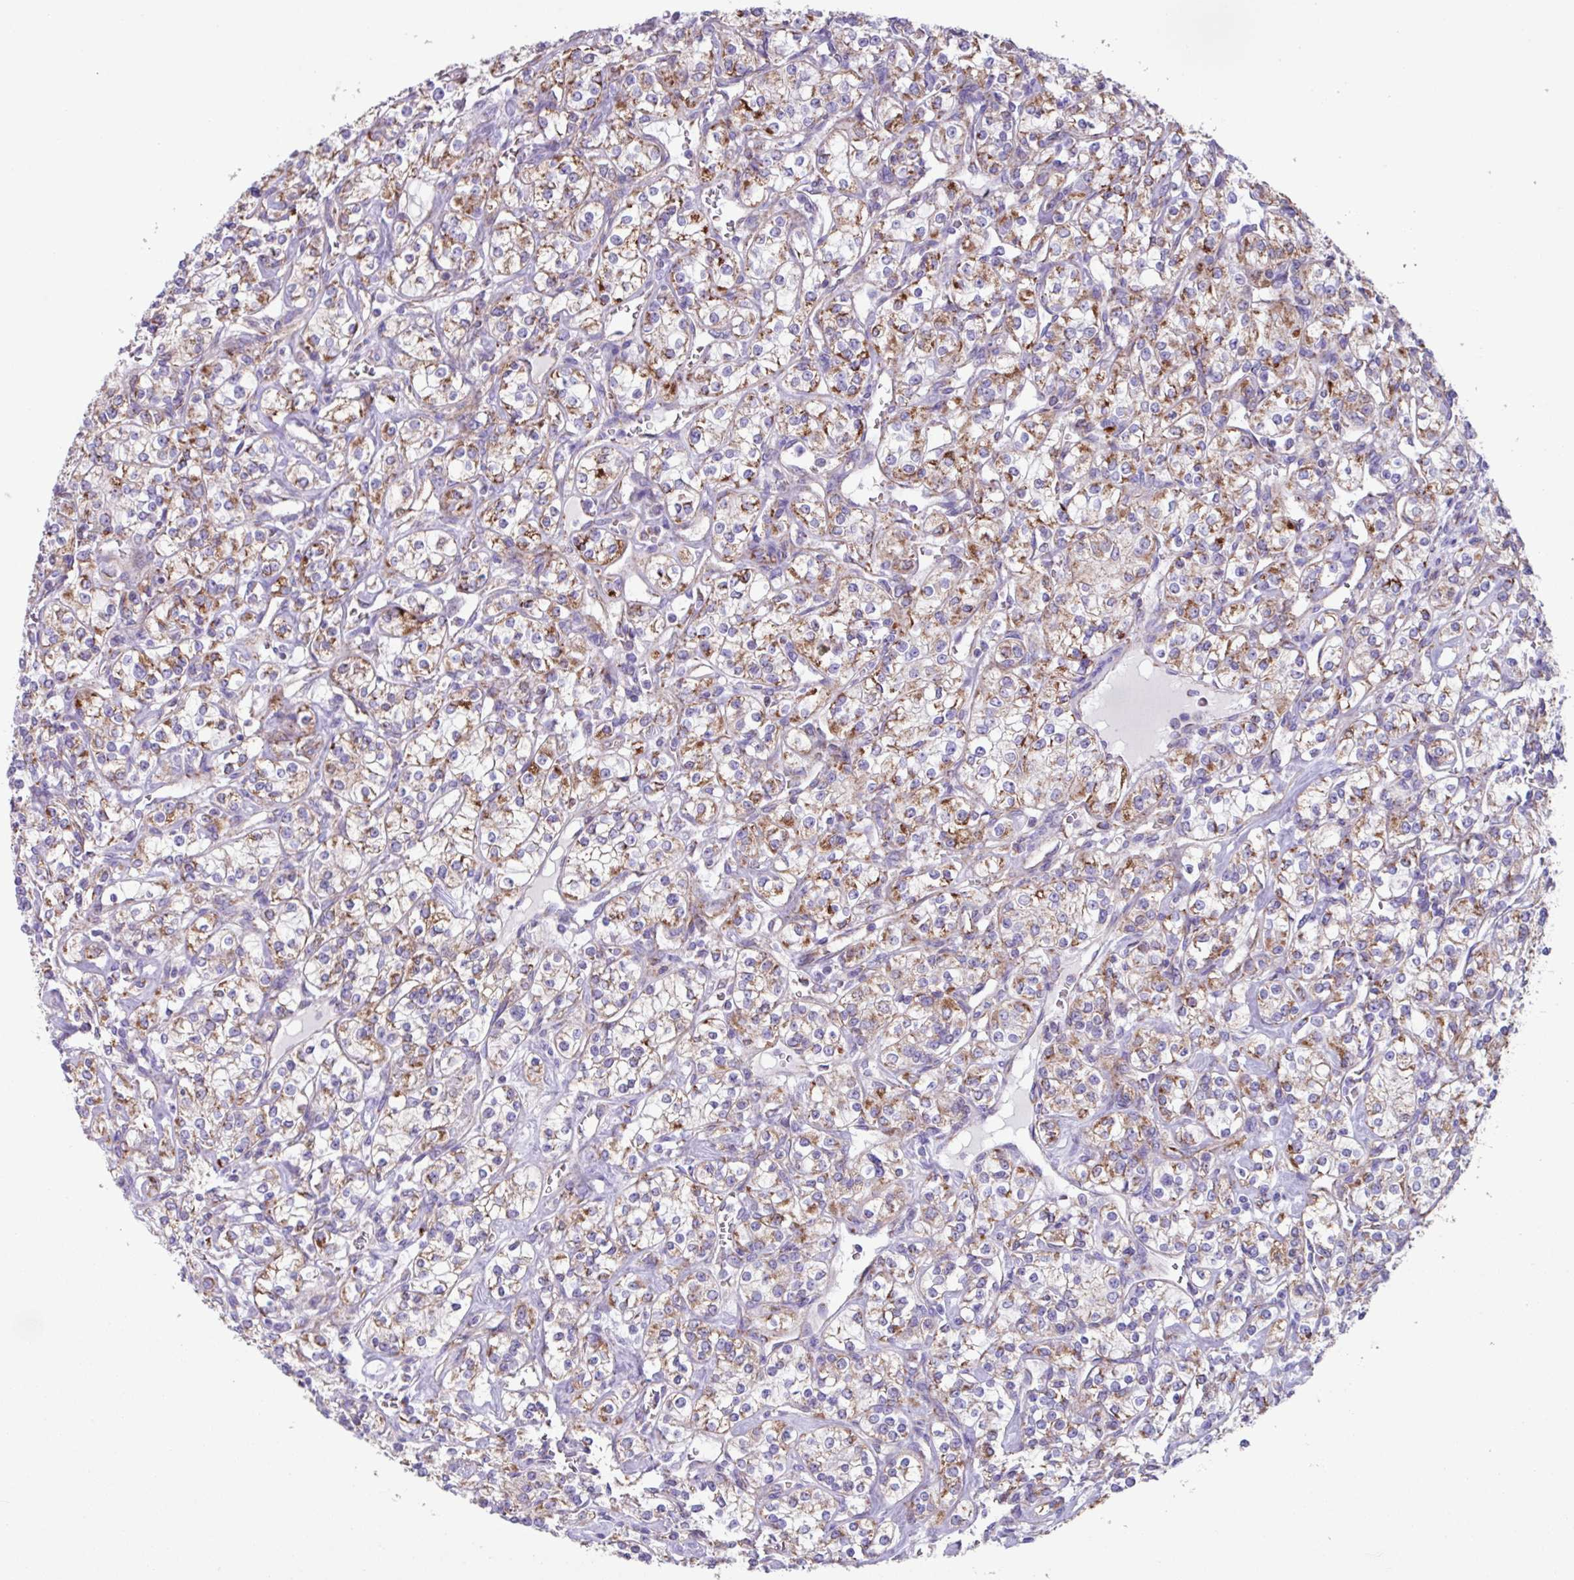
{"staining": {"intensity": "moderate", "quantity": "25%-75%", "location": "cytoplasmic/membranous"}, "tissue": "renal cancer", "cell_type": "Tumor cells", "image_type": "cancer", "snomed": [{"axis": "morphology", "description": "Adenocarcinoma, NOS"}, {"axis": "topography", "description": "Kidney"}], "caption": "An immunohistochemistry (IHC) micrograph of tumor tissue is shown. Protein staining in brown shows moderate cytoplasmic/membranous positivity in adenocarcinoma (renal) within tumor cells.", "gene": "OTULIN", "patient": {"sex": "male", "age": 77}}